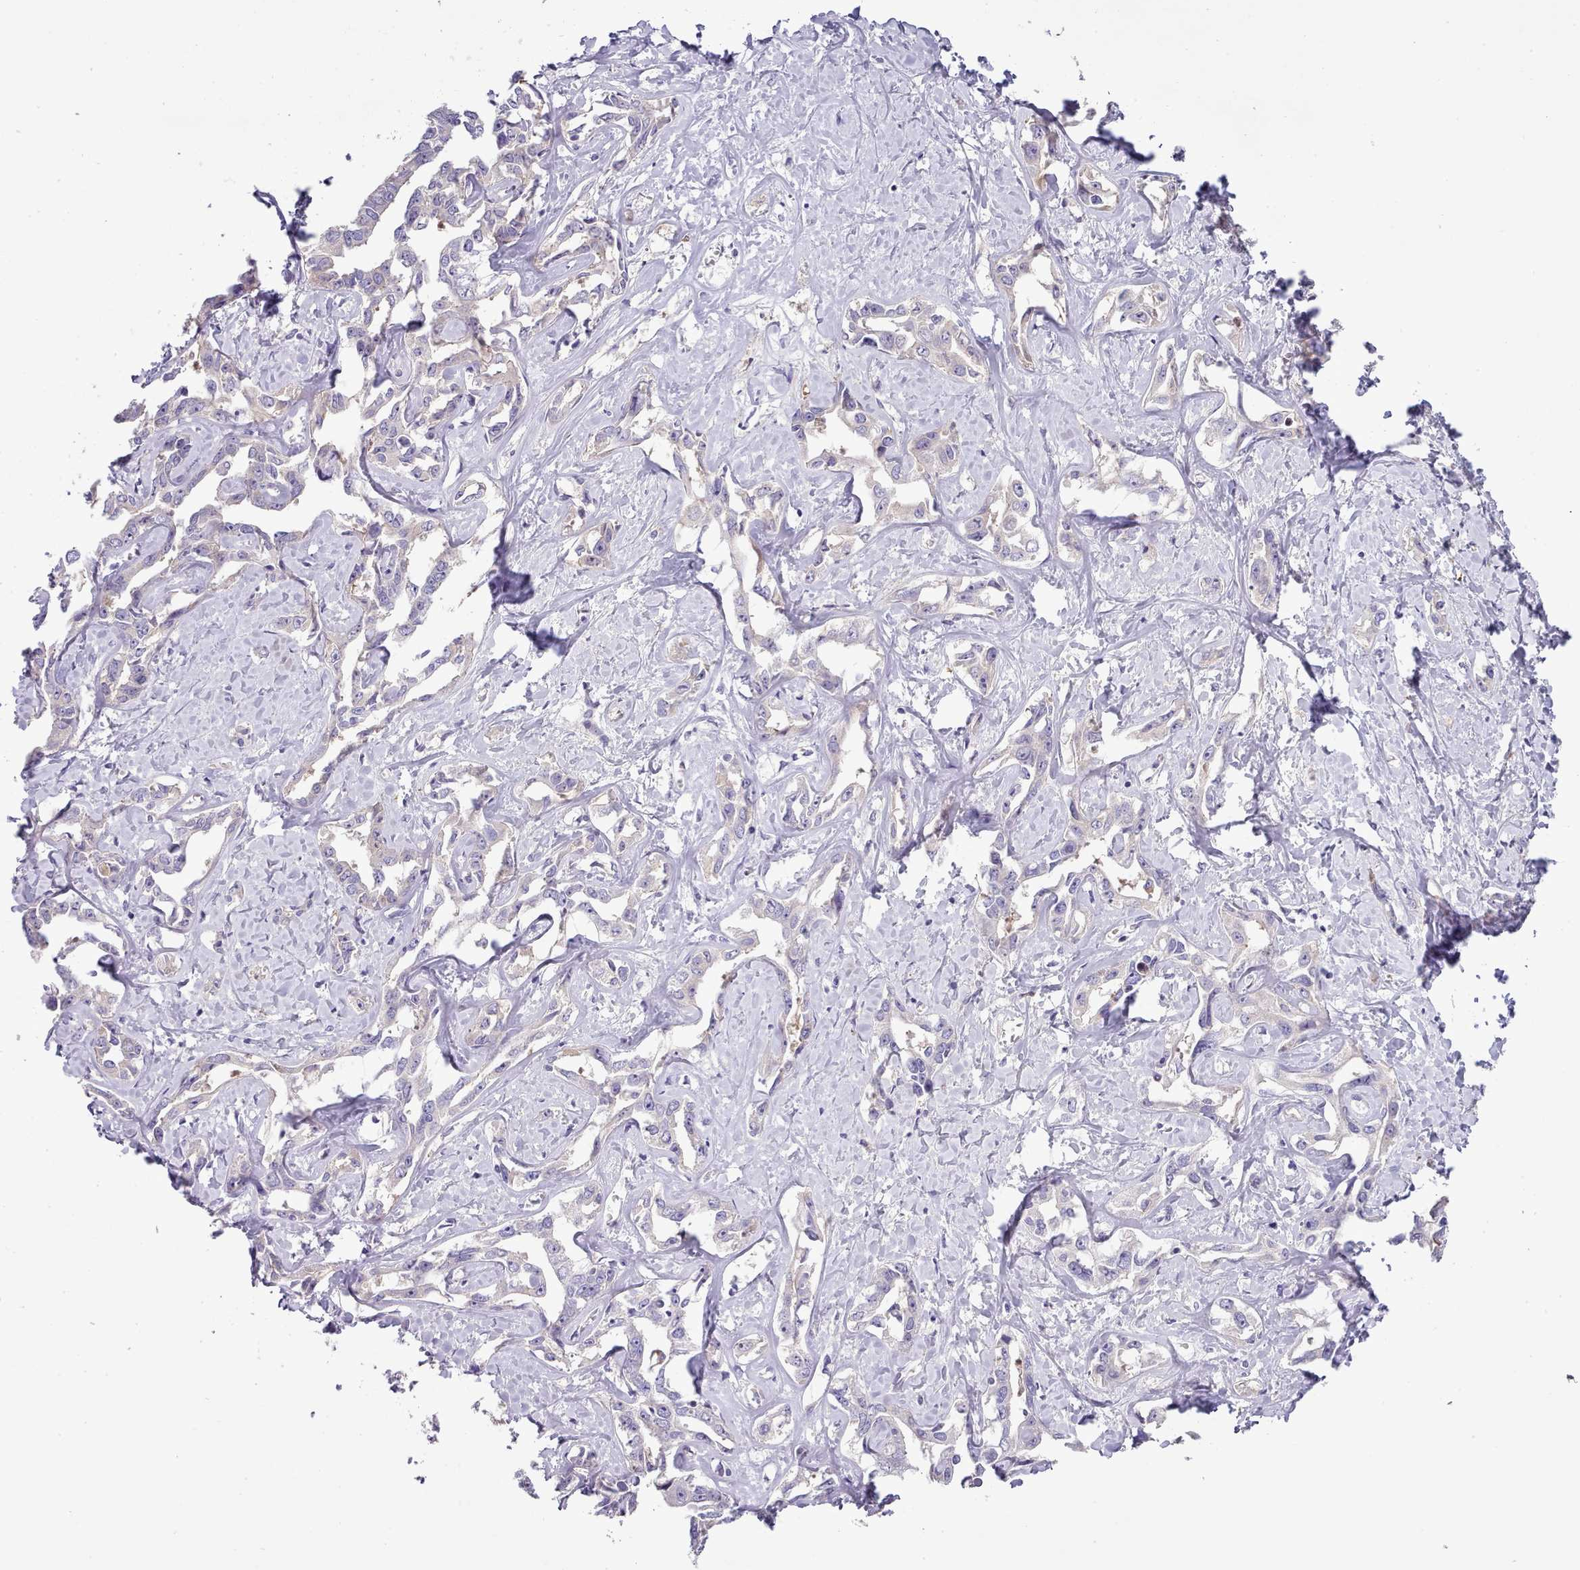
{"staining": {"intensity": "negative", "quantity": "none", "location": "none"}, "tissue": "liver cancer", "cell_type": "Tumor cells", "image_type": "cancer", "snomed": [{"axis": "morphology", "description": "Cholangiocarcinoma"}, {"axis": "topography", "description": "Liver"}], "caption": "Protein analysis of liver cancer reveals no significant positivity in tumor cells.", "gene": "SETX", "patient": {"sex": "male", "age": 59}}